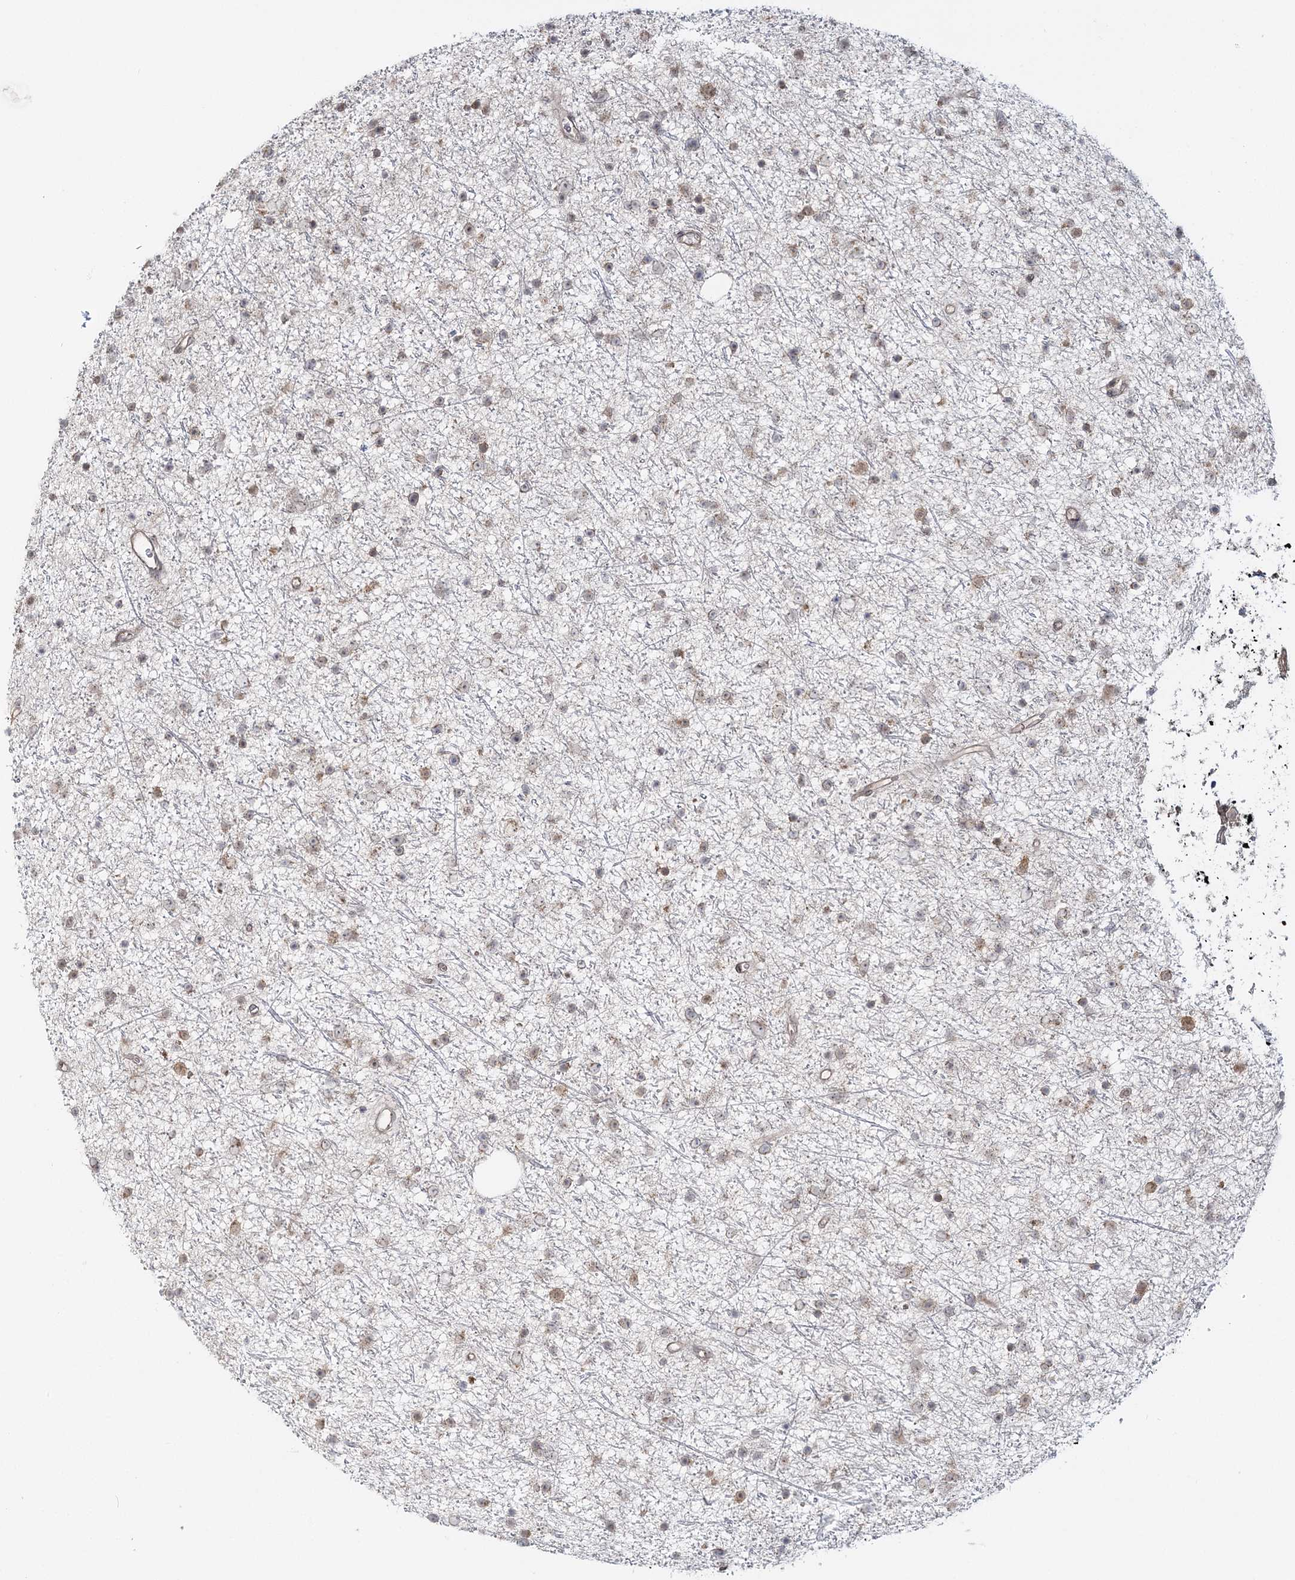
{"staining": {"intensity": "weak", "quantity": "25%-75%", "location": "cytoplasmic/membranous,nuclear"}, "tissue": "glioma", "cell_type": "Tumor cells", "image_type": "cancer", "snomed": [{"axis": "morphology", "description": "Glioma, malignant, Low grade"}, {"axis": "topography", "description": "Cerebral cortex"}], "caption": "IHC of human low-grade glioma (malignant) demonstrates low levels of weak cytoplasmic/membranous and nuclear expression in approximately 25%-75% of tumor cells.", "gene": "ZFAND6", "patient": {"sex": "female", "age": 39}}